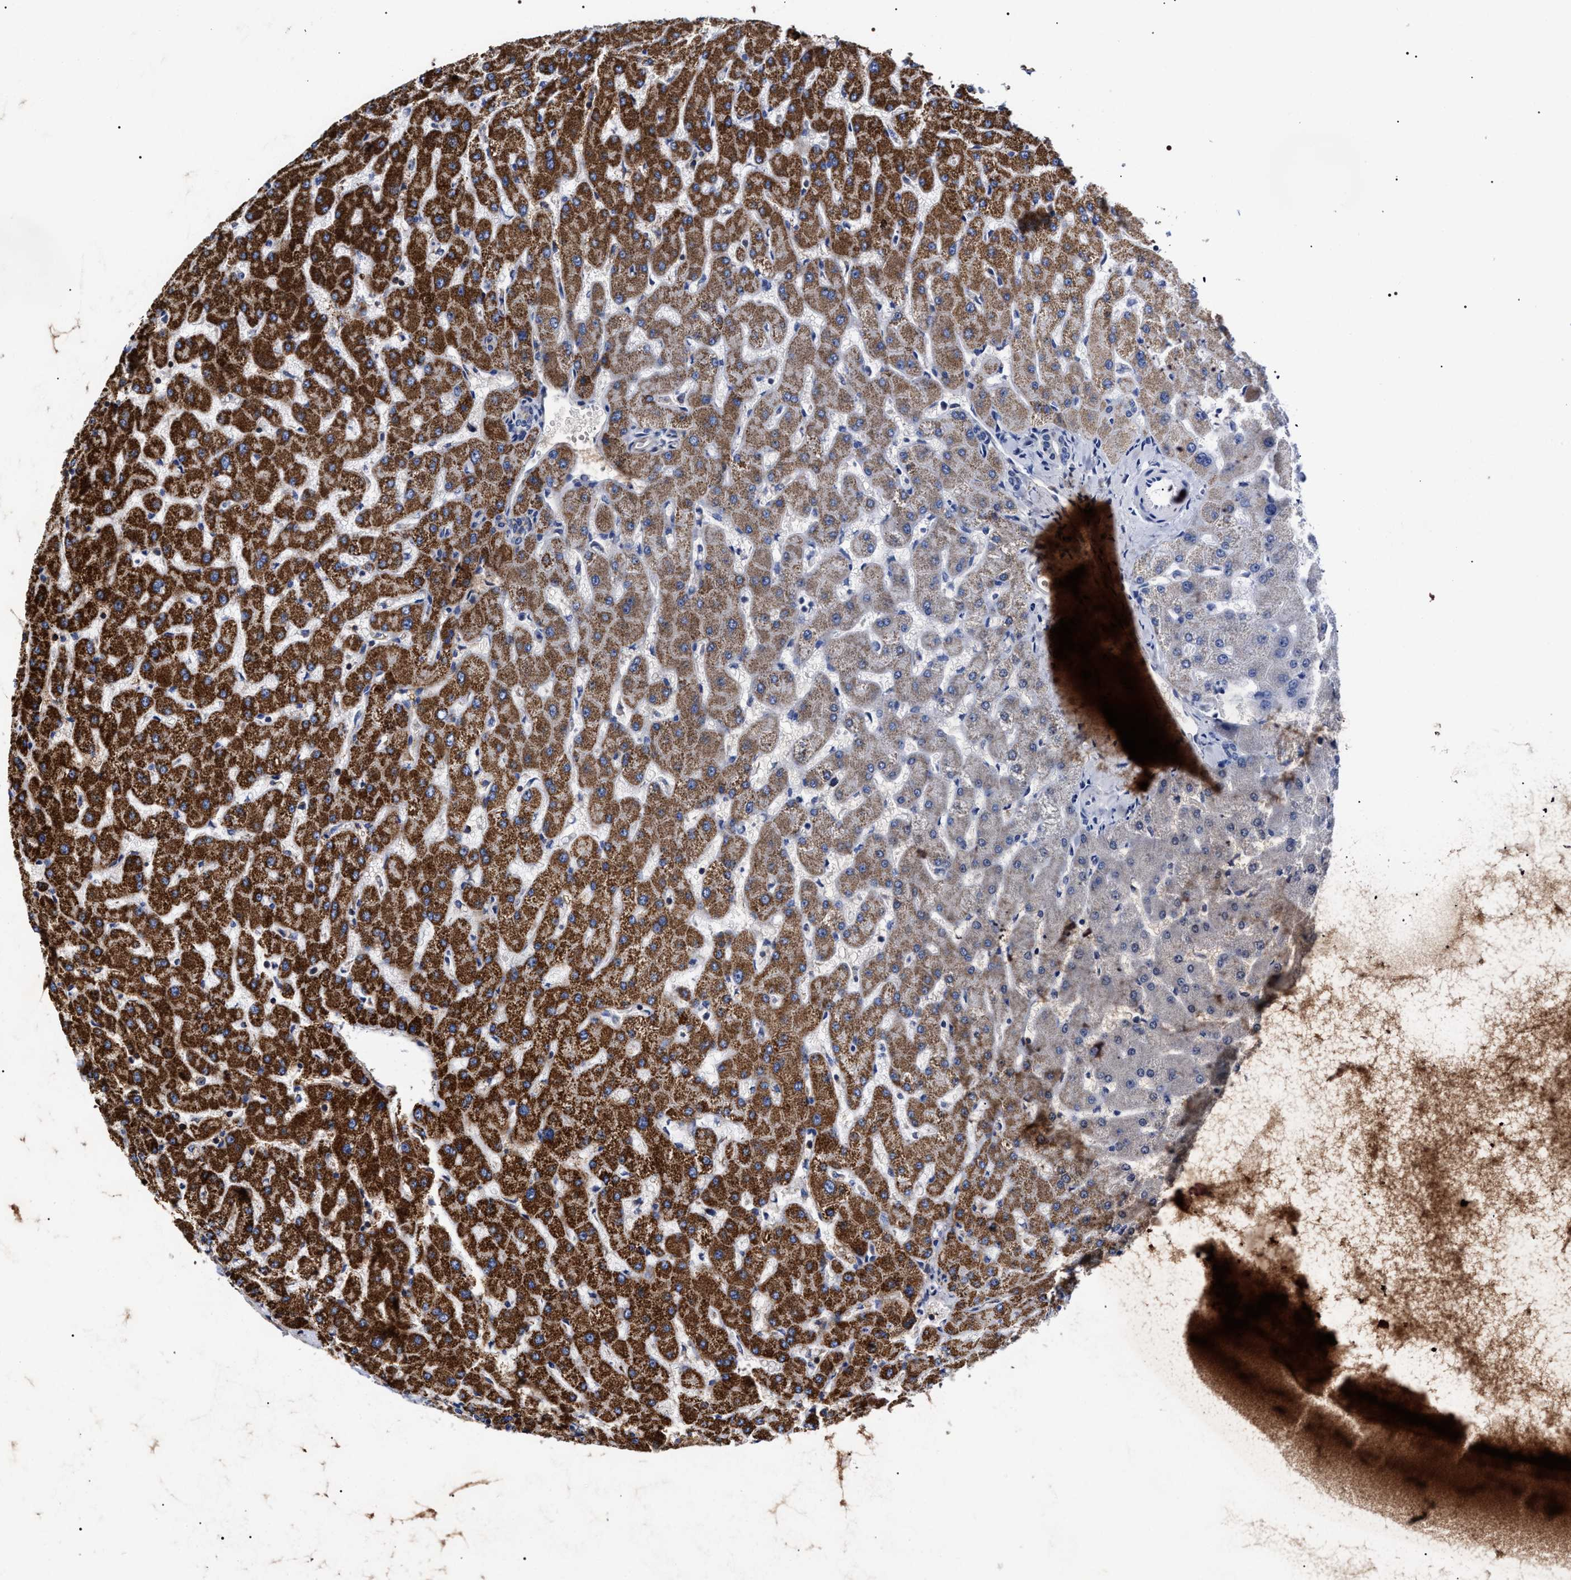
{"staining": {"intensity": "moderate", "quantity": "25%-75%", "location": "cytoplasmic/membranous"}, "tissue": "liver", "cell_type": "Cholangiocytes", "image_type": "normal", "snomed": [{"axis": "morphology", "description": "Normal tissue, NOS"}, {"axis": "topography", "description": "Liver"}], "caption": "A high-resolution photomicrograph shows IHC staining of unremarkable liver, which reveals moderate cytoplasmic/membranous expression in approximately 25%-75% of cholangiocytes.", "gene": "COG5", "patient": {"sex": "female", "age": 63}}